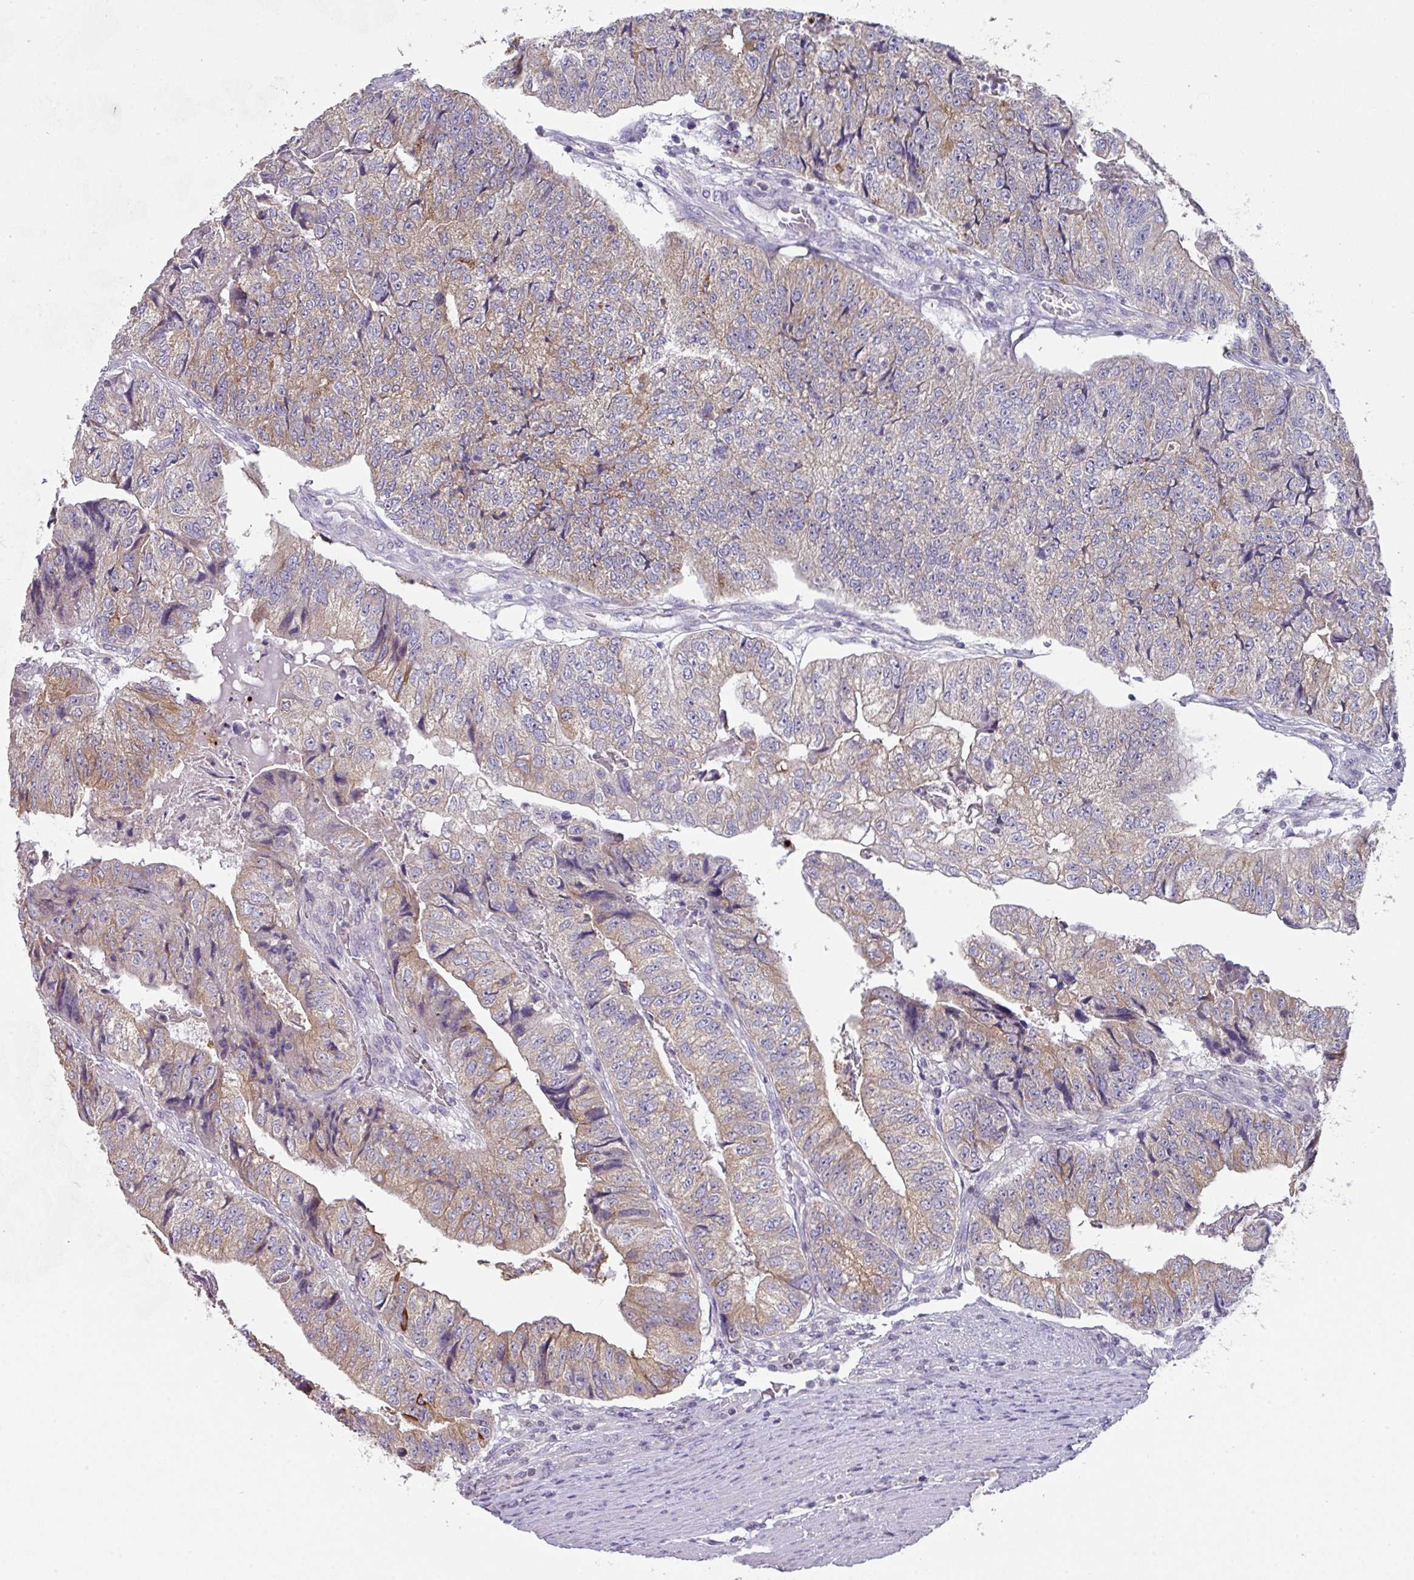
{"staining": {"intensity": "weak", "quantity": ">75%", "location": "cytoplasmic/membranous"}, "tissue": "colorectal cancer", "cell_type": "Tumor cells", "image_type": "cancer", "snomed": [{"axis": "morphology", "description": "Adenocarcinoma, NOS"}, {"axis": "topography", "description": "Colon"}], "caption": "A histopathology image of colorectal cancer stained for a protein reveals weak cytoplasmic/membranous brown staining in tumor cells.", "gene": "DCAF12L2", "patient": {"sex": "female", "age": 67}}